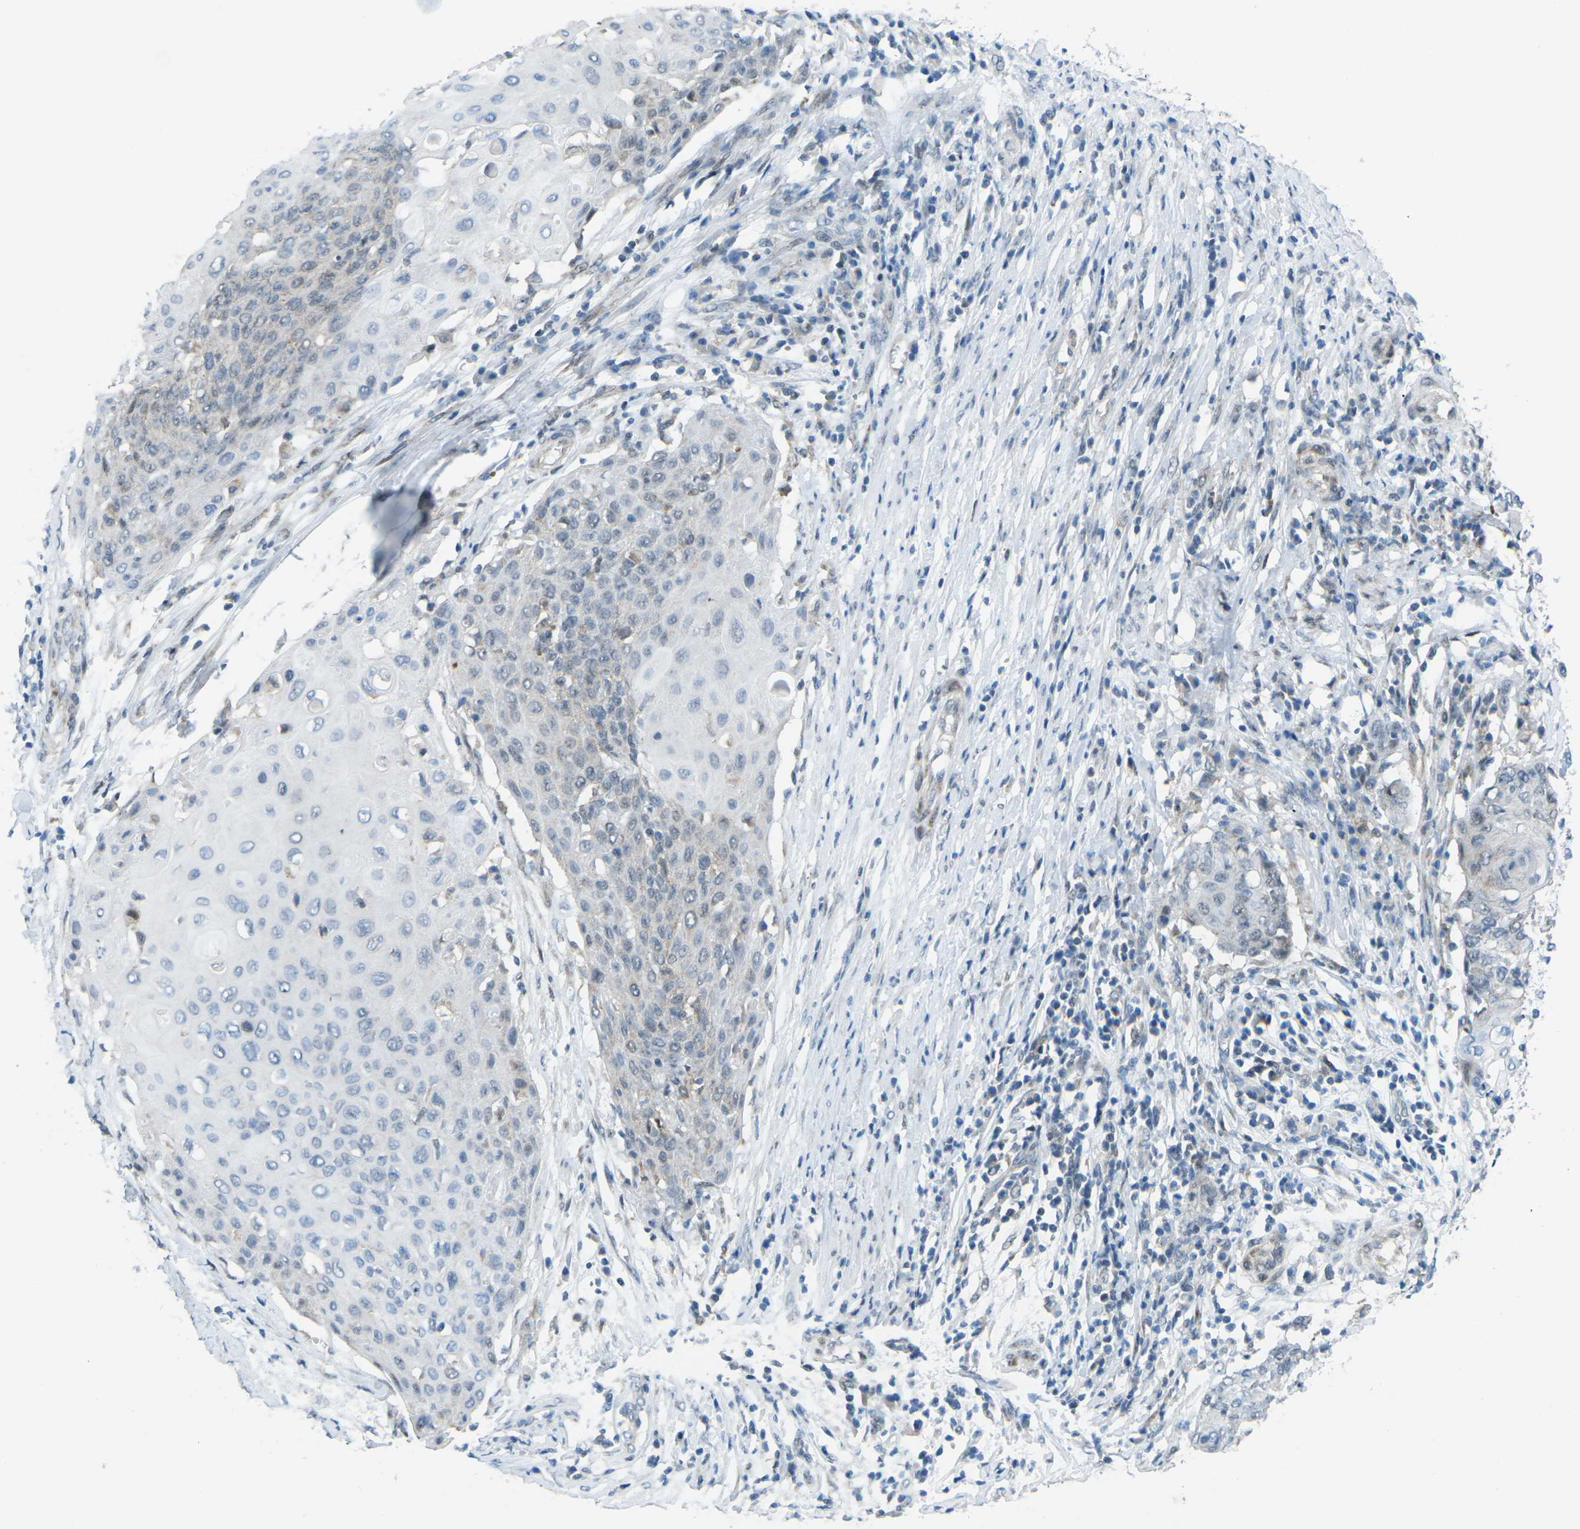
{"staining": {"intensity": "weak", "quantity": "<25%", "location": "nuclear"}, "tissue": "cervical cancer", "cell_type": "Tumor cells", "image_type": "cancer", "snomed": [{"axis": "morphology", "description": "Squamous cell carcinoma, NOS"}, {"axis": "topography", "description": "Cervix"}], "caption": "Cervical squamous cell carcinoma was stained to show a protein in brown. There is no significant staining in tumor cells.", "gene": "MBNL1", "patient": {"sex": "female", "age": 39}}